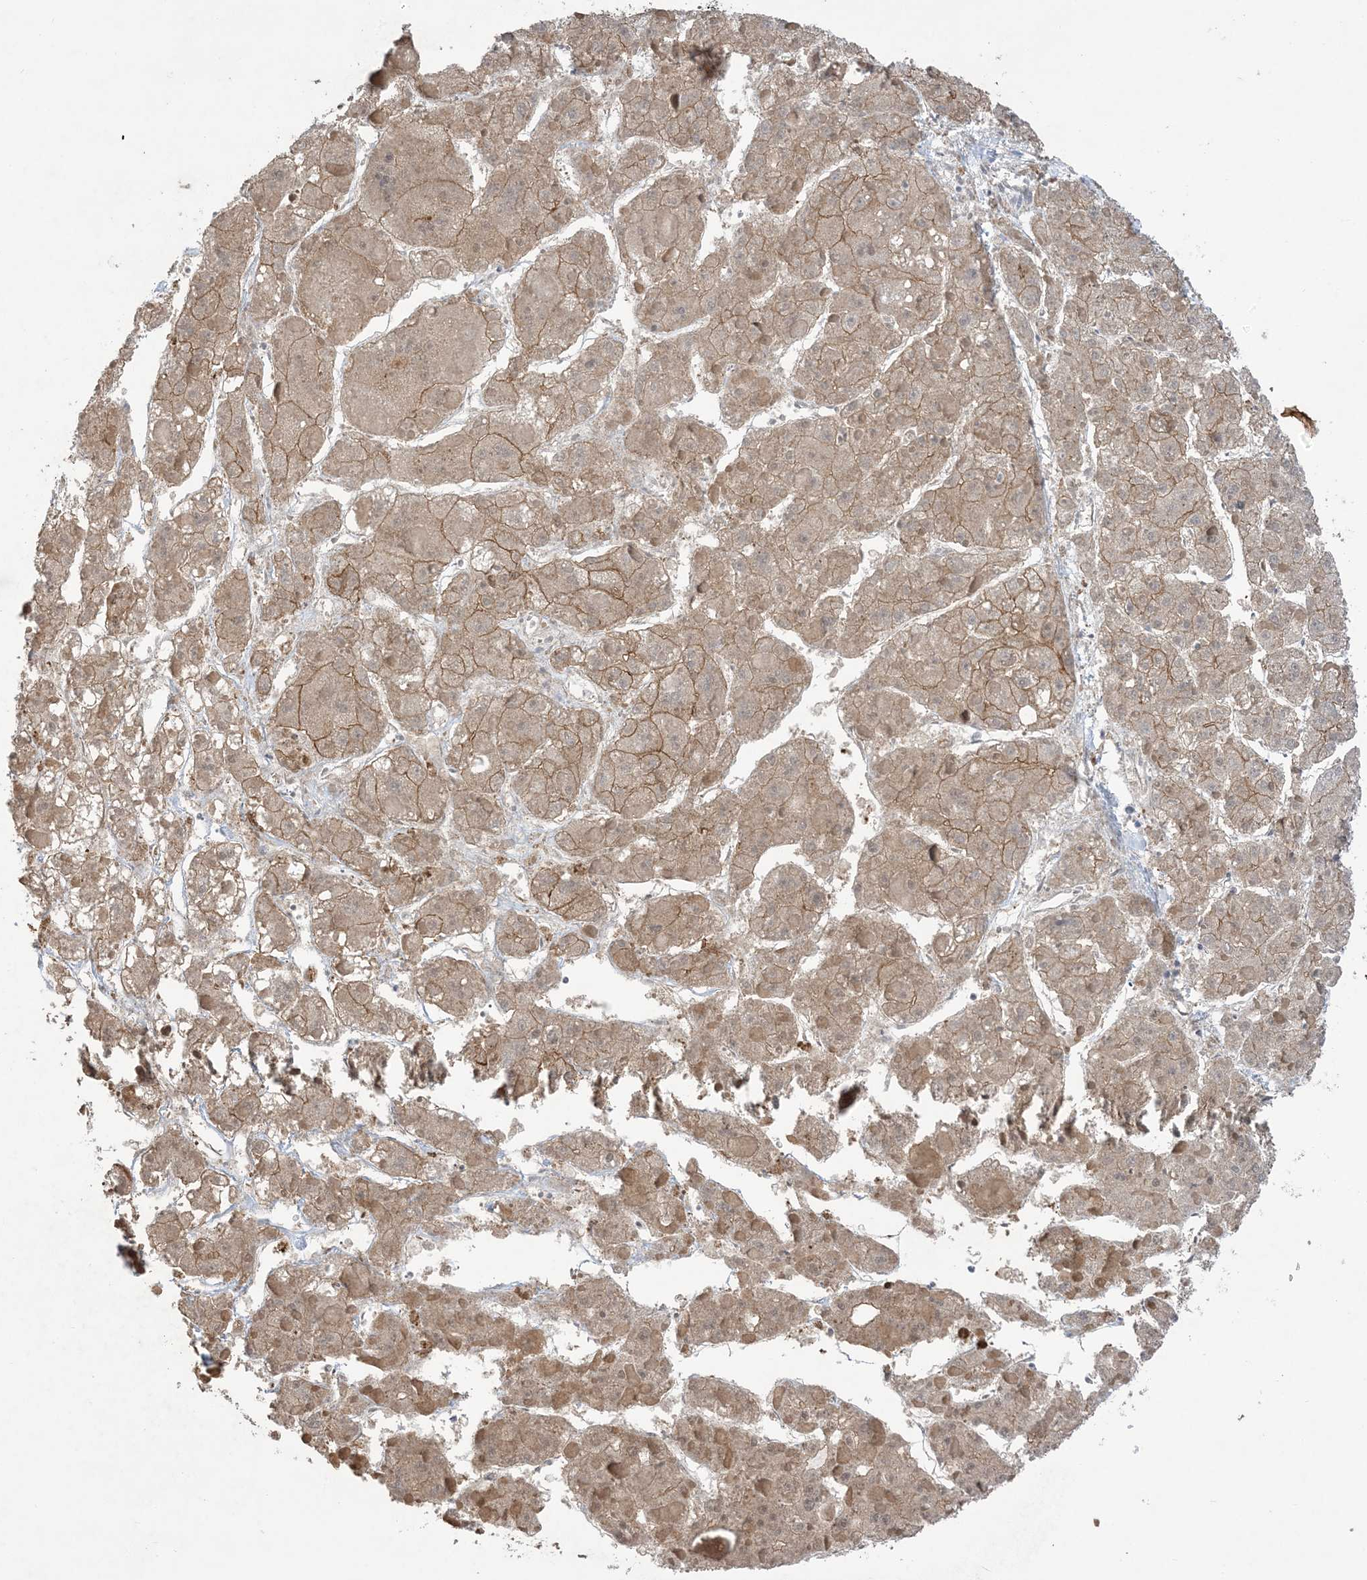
{"staining": {"intensity": "moderate", "quantity": ">75%", "location": "cytoplasmic/membranous"}, "tissue": "liver cancer", "cell_type": "Tumor cells", "image_type": "cancer", "snomed": [{"axis": "morphology", "description": "Carcinoma, Hepatocellular, NOS"}, {"axis": "topography", "description": "Liver"}], "caption": "Moderate cytoplasmic/membranous expression is present in approximately >75% of tumor cells in hepatocellular carcinoma (liver).", "gene": "CCNY", "patient": {"sex": "female", "age": 73}}